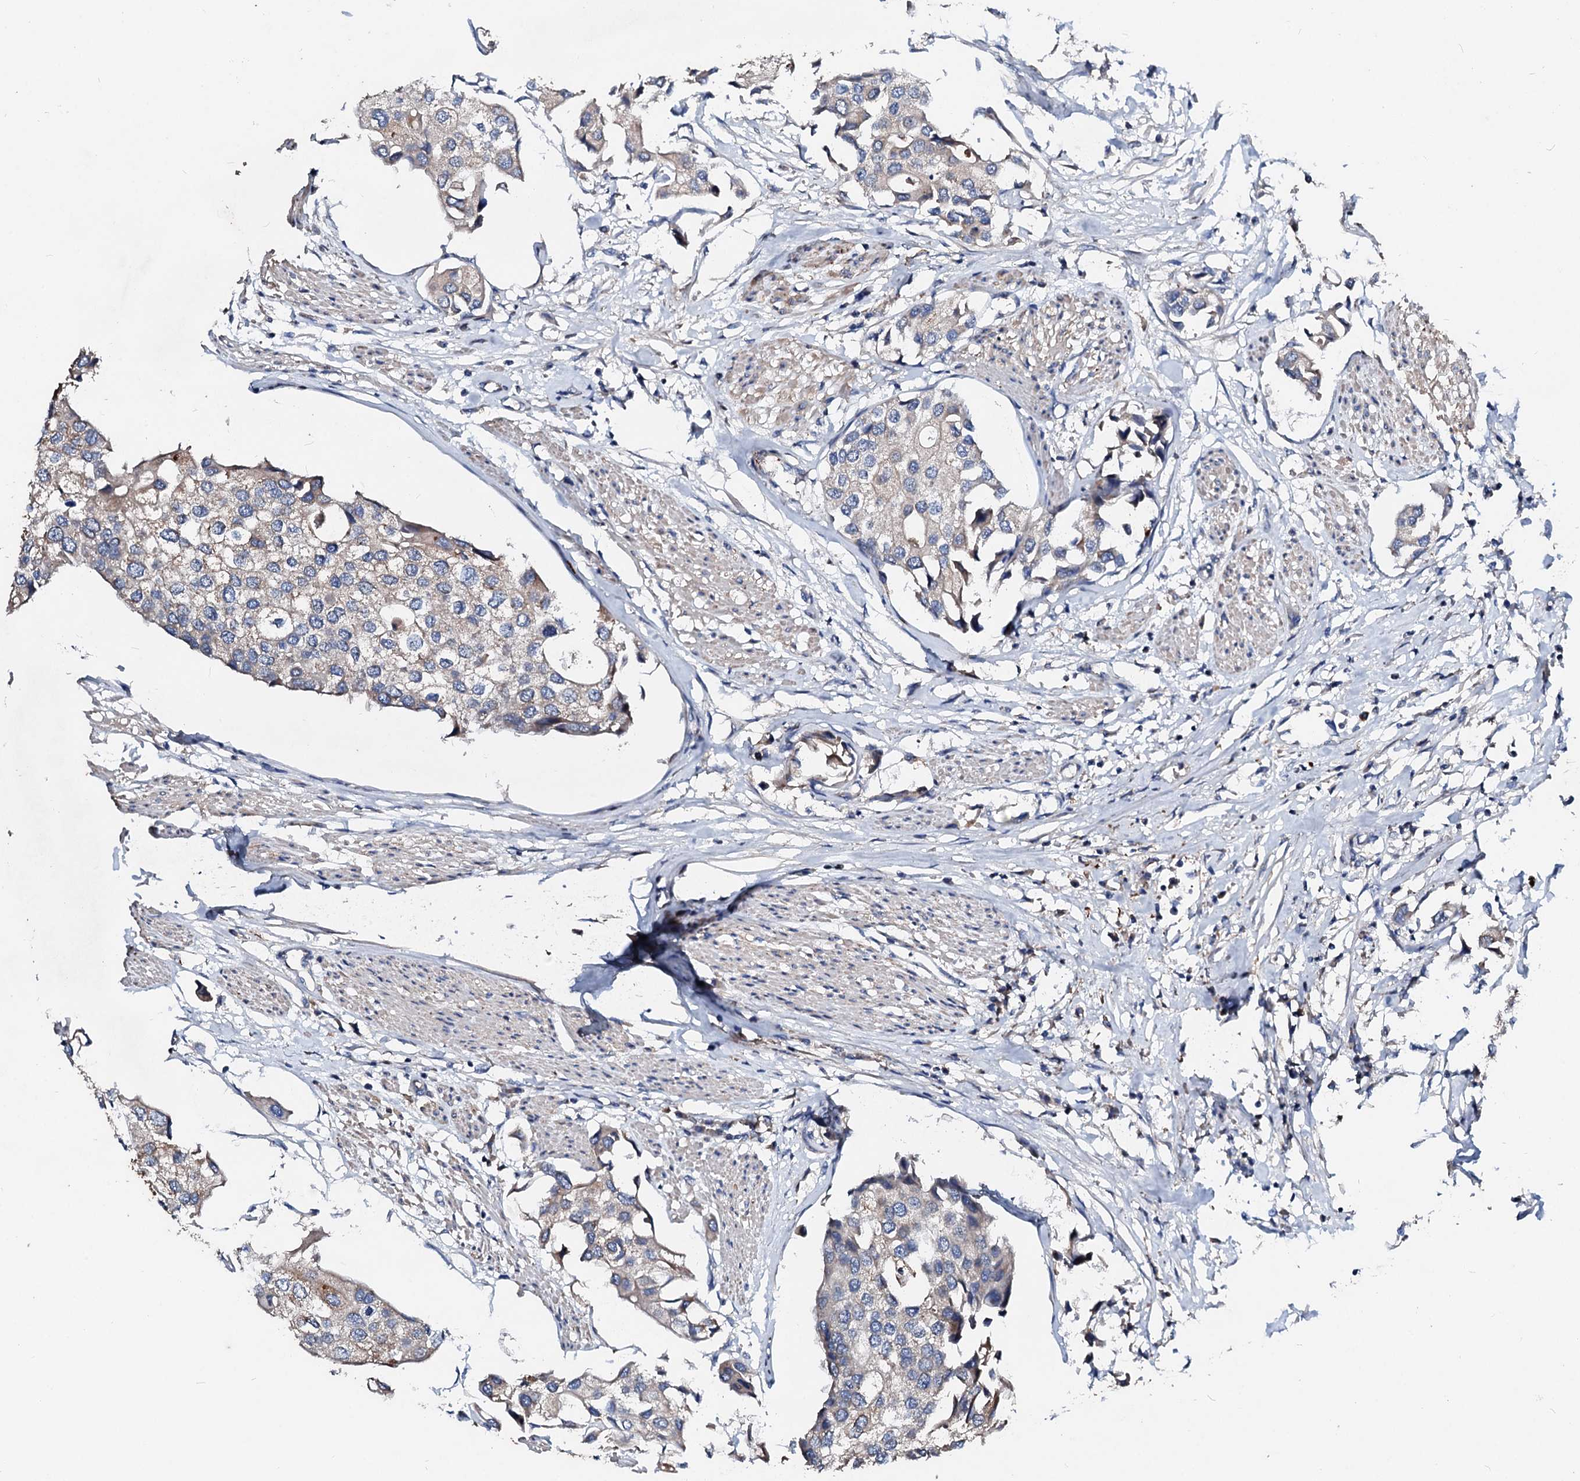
{"staining": {"intensity": "negative", "quantity": "none", "location": "none"}, "tissue": "urothelial cancer", "cell_type": "Tumor cells", "image_type": "cancer", "snomed": [{"axis": "morphology", "description": "Urothelial carcinoma, High grade"}, {"axis": "topography", "description": "Urinary bladder"}], "caption": "Human high-grade urothelial carcinoma stained for a protein using IHC shows no expression in tumor cells.", "gene": "FIBIN", "patient": {"sex": "male", "age": 64}}